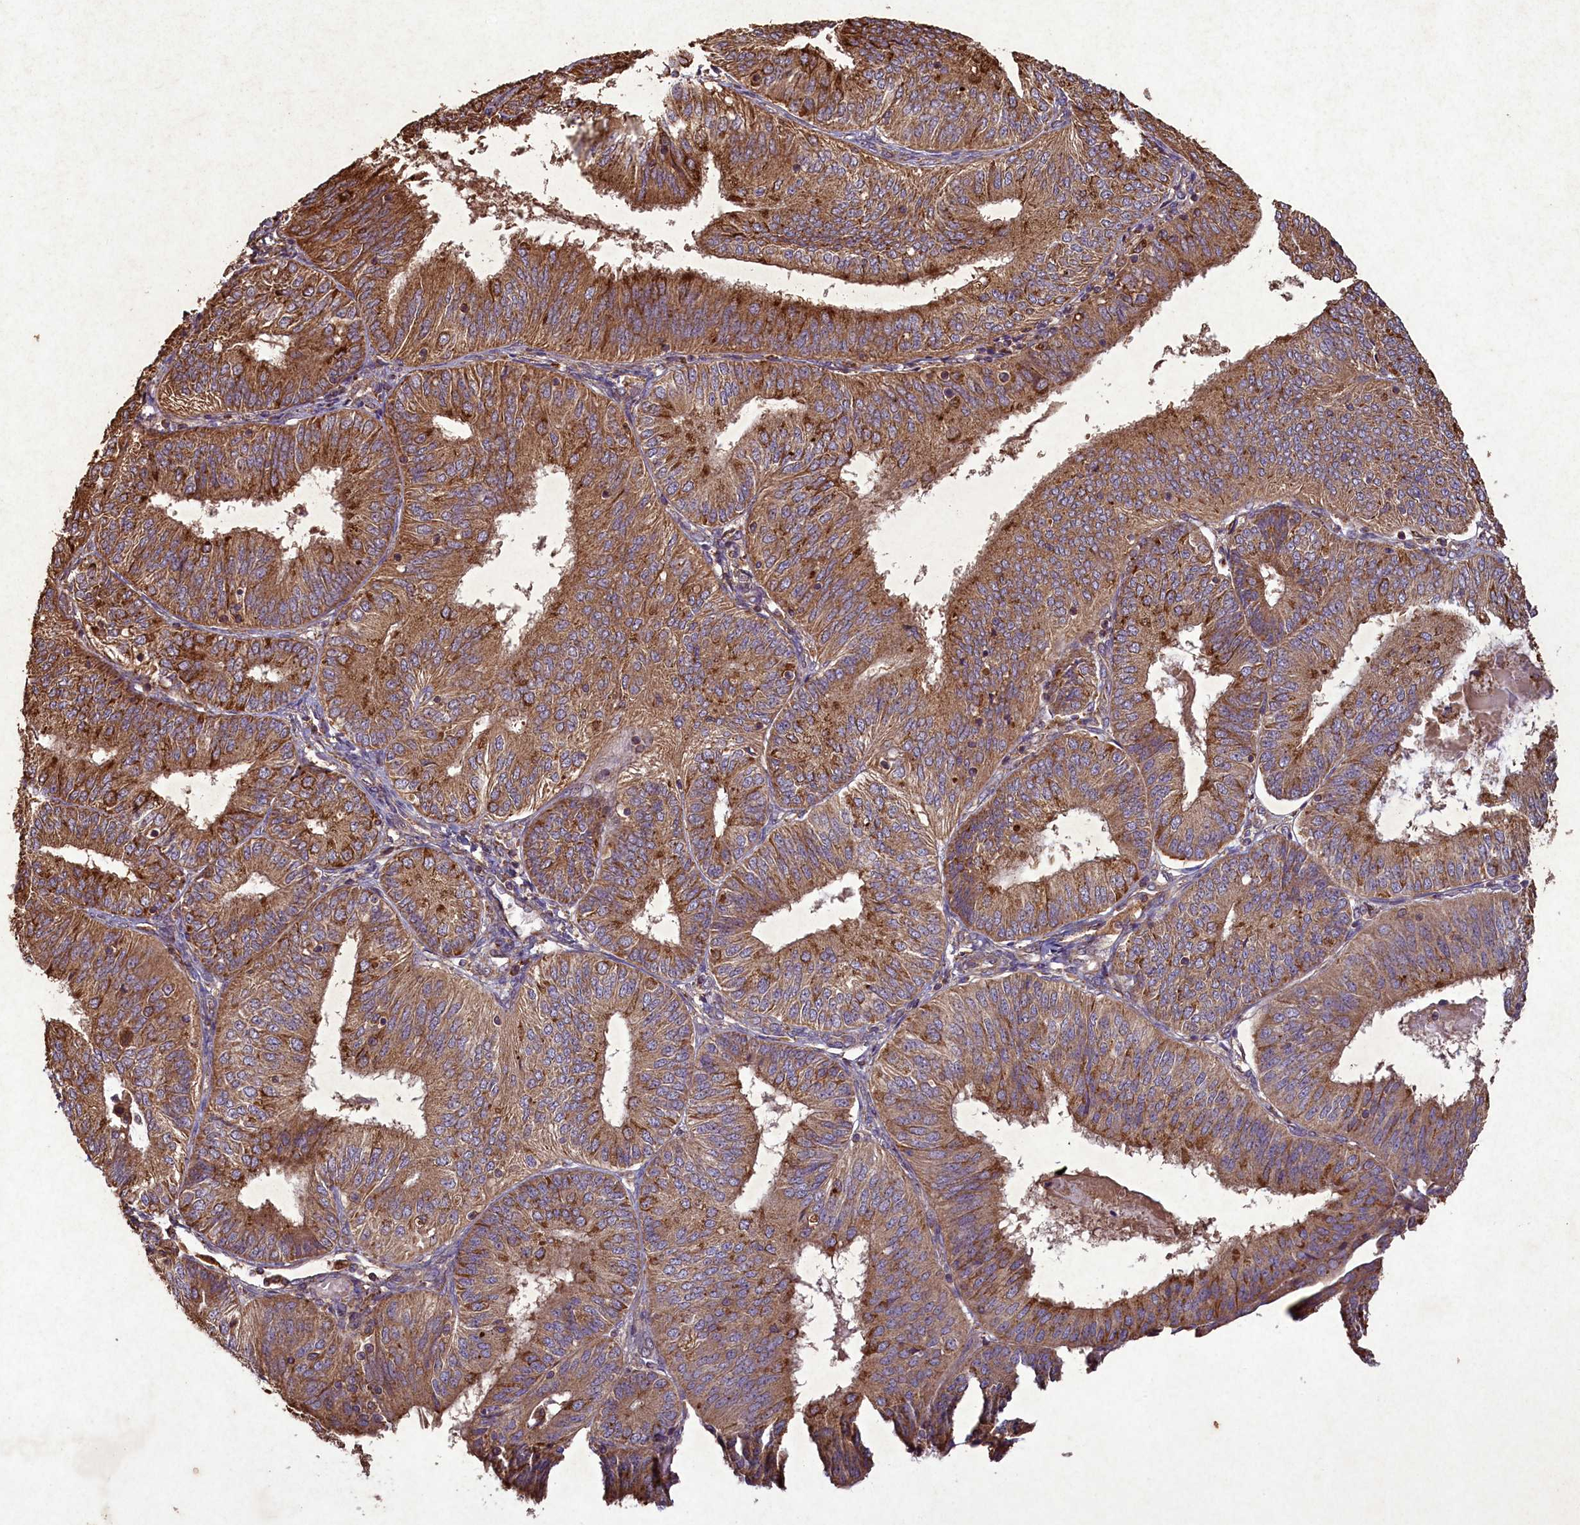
{"staining": {"intensity": "moderate", "quantity": ">75%", "location": "cytoplasmic/membranous"}, "tissue": "endometrial cancer", "cell_type": "Tumor cells", "image_type": "cancer", "snomed": [{"axis": "morphology", "description": "Adenocarcinoma, NOS"}, {"axis": "topography", "description": "Endometrium"}], "caption": "Protein expression by IHC displays moderate cytoplasmic/membranous expression in about >75% of tumor cells in endometrial adenocarcinoma.", "gene": "CIAO2B", "patient": {"sex": "female", "age": 58}}